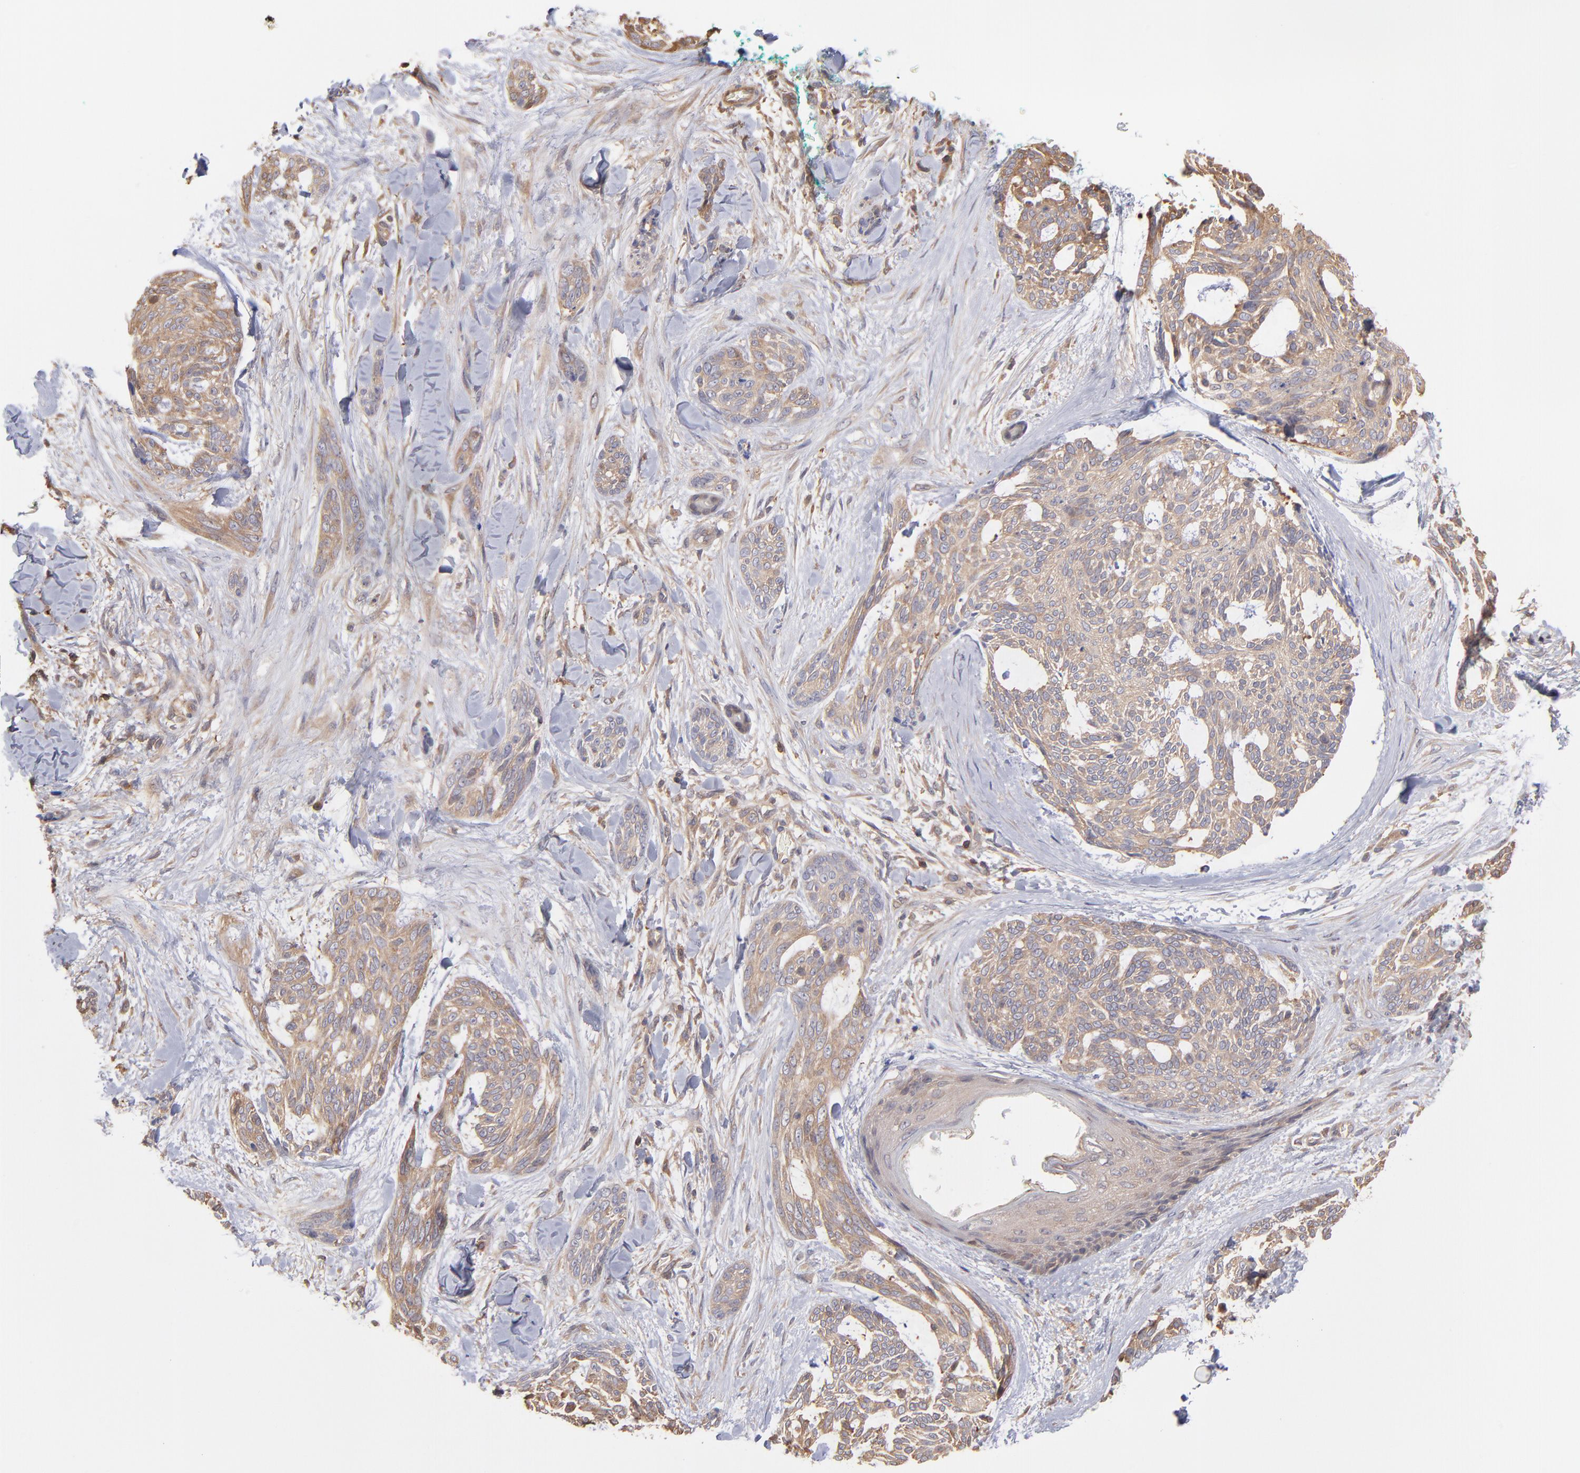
{"staining": {"intensity": "moderate", "quantity": ">75%", "location": "cytoplasmic/membranous"}, "tissue": "skin cancer", "cell_type": "Tumor cells", "image_type": "cancer", "snomed": [{"axis": "morphology", "description": "Normal tissue, NOS"}, {"axis": "morphology", "description": "Basal cell carcinoma"}, {"axis": "topography", "description": "Skin"}], "caption": "Skin cancer stained for a protein displays moderate cytoplasmic/membranous positivity in tumor cells.", "gene": "MAP2K2", "patient": {"sex": "female", "age": 71}}